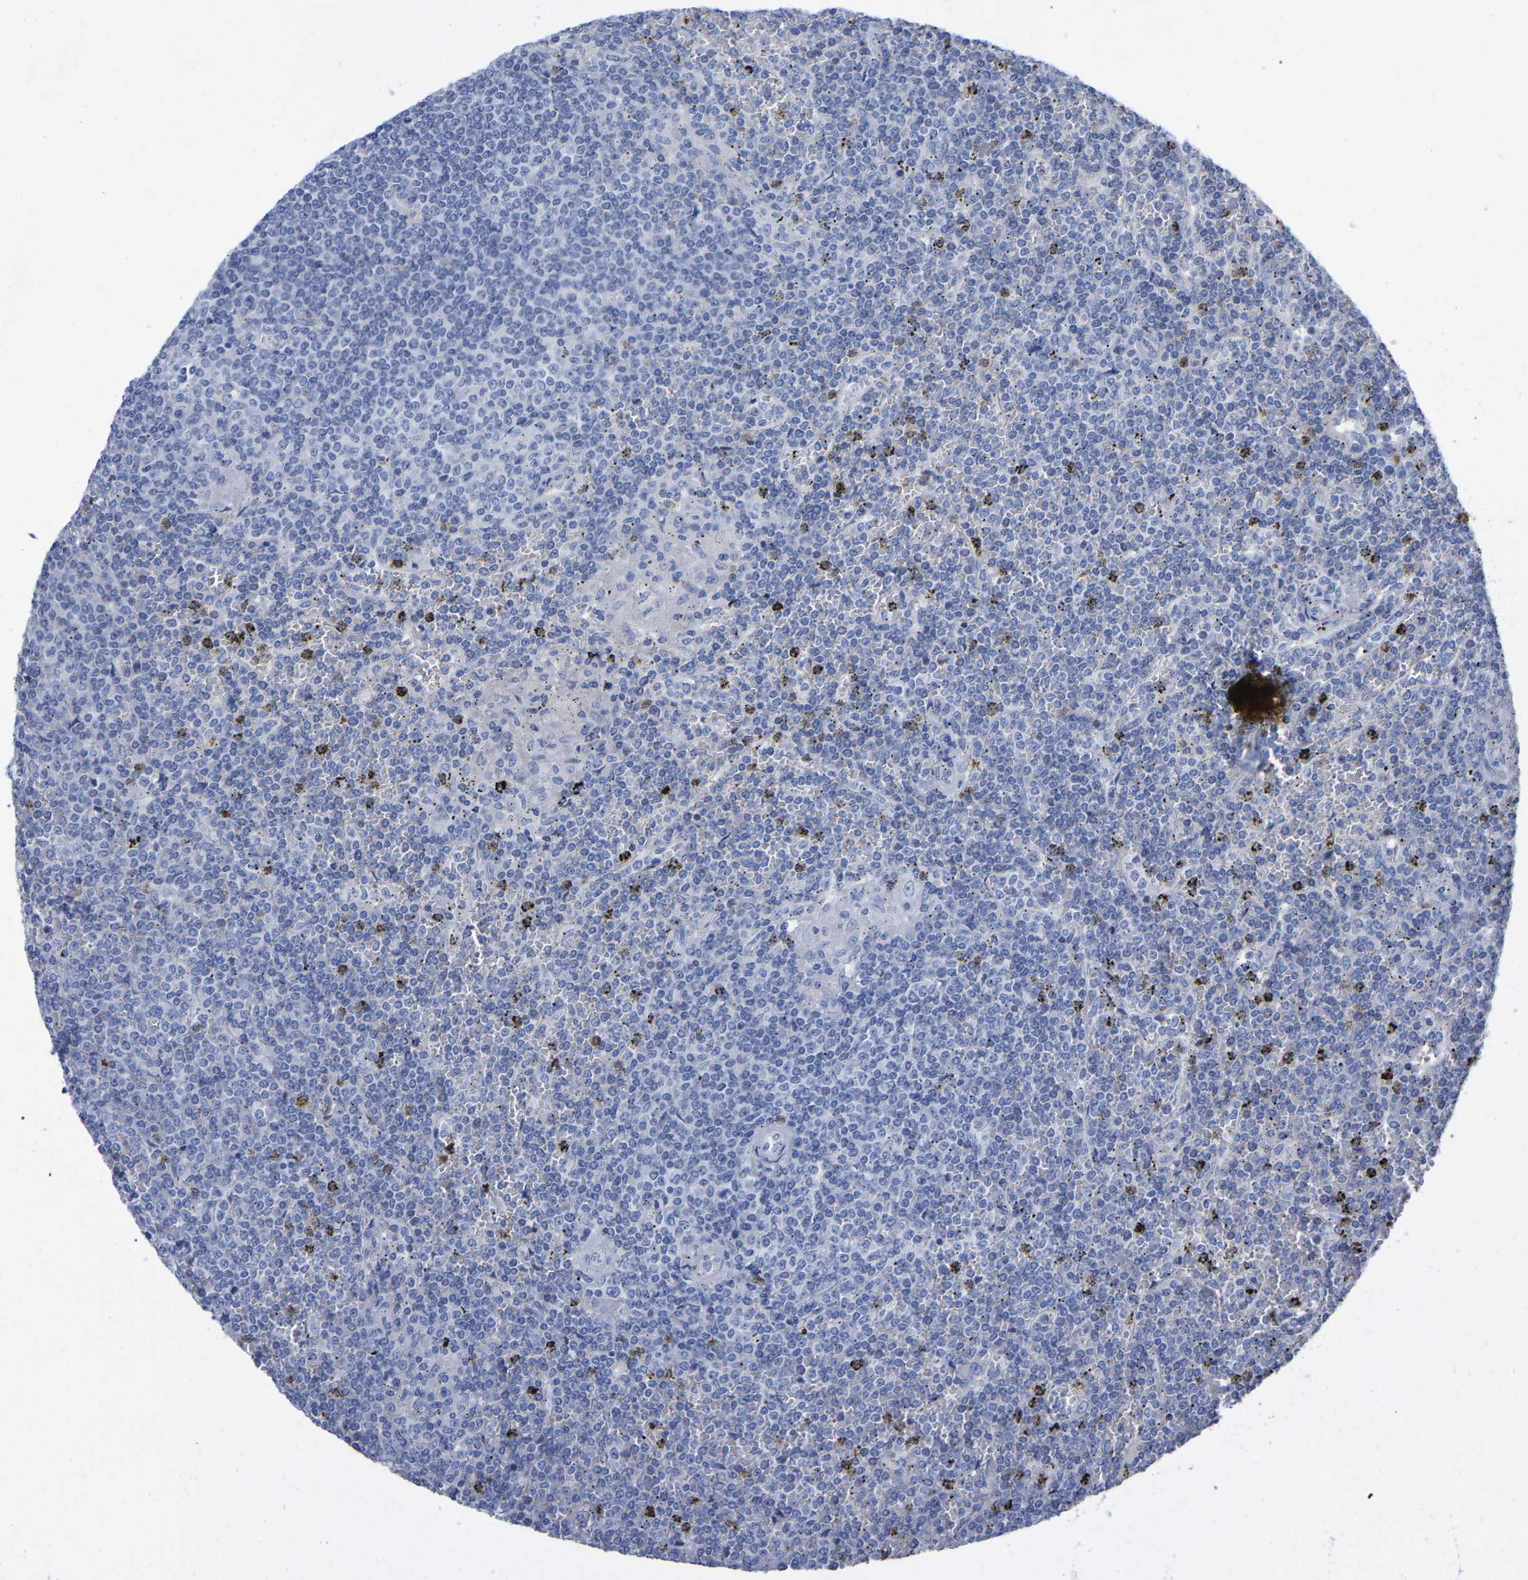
{"staining": {"intensity": "negative", "quantity": "none", "location": "none"}, "tissue": "lymphoma", "cell_type": "Tumor cells", "image_type": "cancer", "snomed": [{"axis": "morphology", "description": "Malignant lymphoma, non-Hodgkin's type, Low grade"}, {"axis": "topography", "description": "Spleen"}], "caption": "High magnification brightfield microscopy of lymphoma stained with DAB (brown) and counterstained with hematoxylin (blue): tumor cells show no significant expression.", "gene": "HAPLN1", "patient": {"sex": "female", "age": 19}}